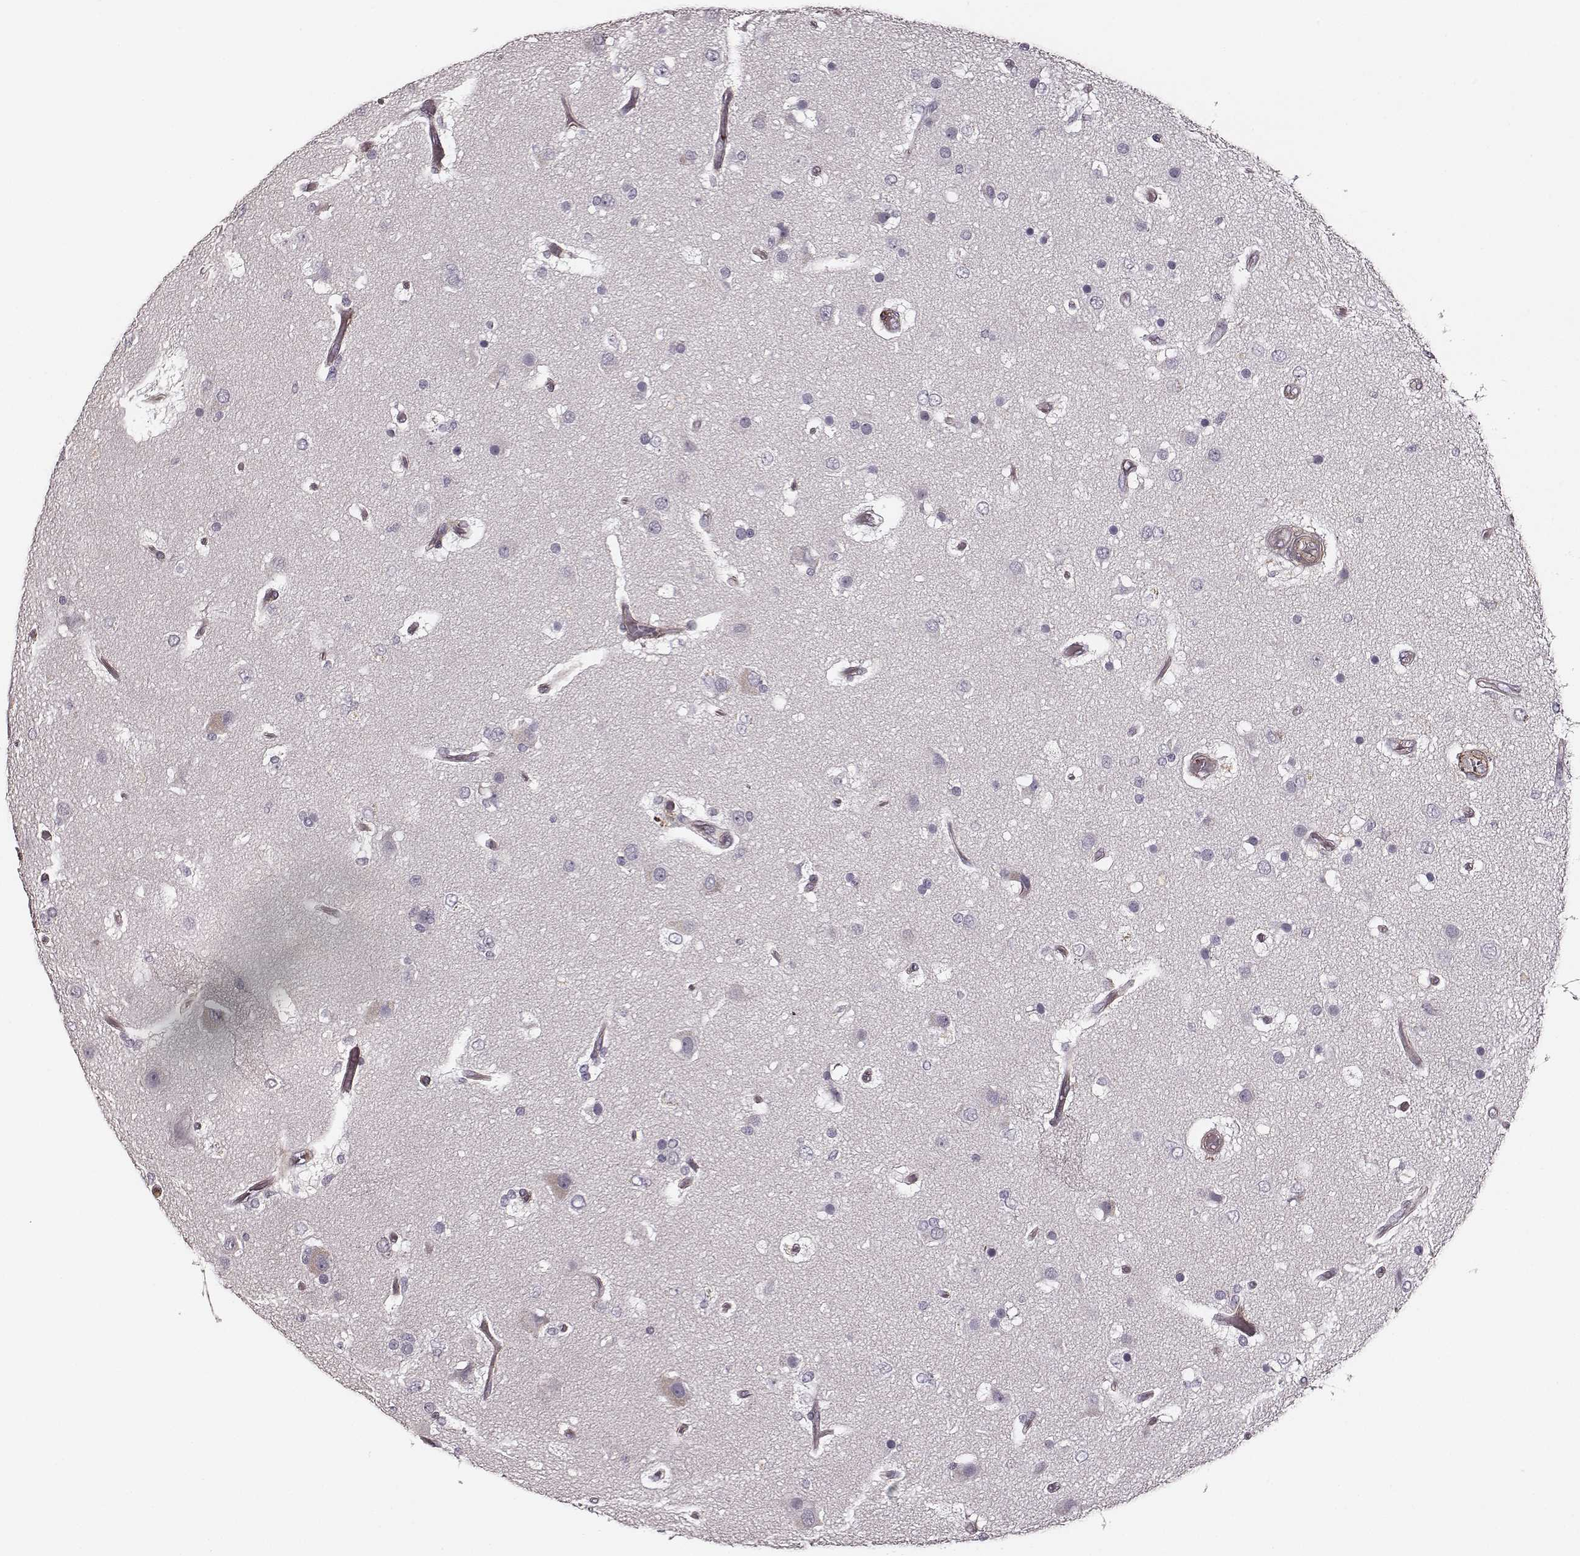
{"staining": {"intensity": "negative", "quantity": "none", "location": "none"}, "tissue": "glioma", "cell_type": "Tumor cells", "image_type": "cancer", "snomed": [{"axis": "morphology", "description": "Glioma, malignant, High grade"}, {"axis": "topography", "description": "Brain"}], "caption": "This is an IHC micrograph of malignant high-grade glioma. There is no staining in tumor cells.", "gene": "ZYX", "patient": {"sex": "female", "age": 63}}